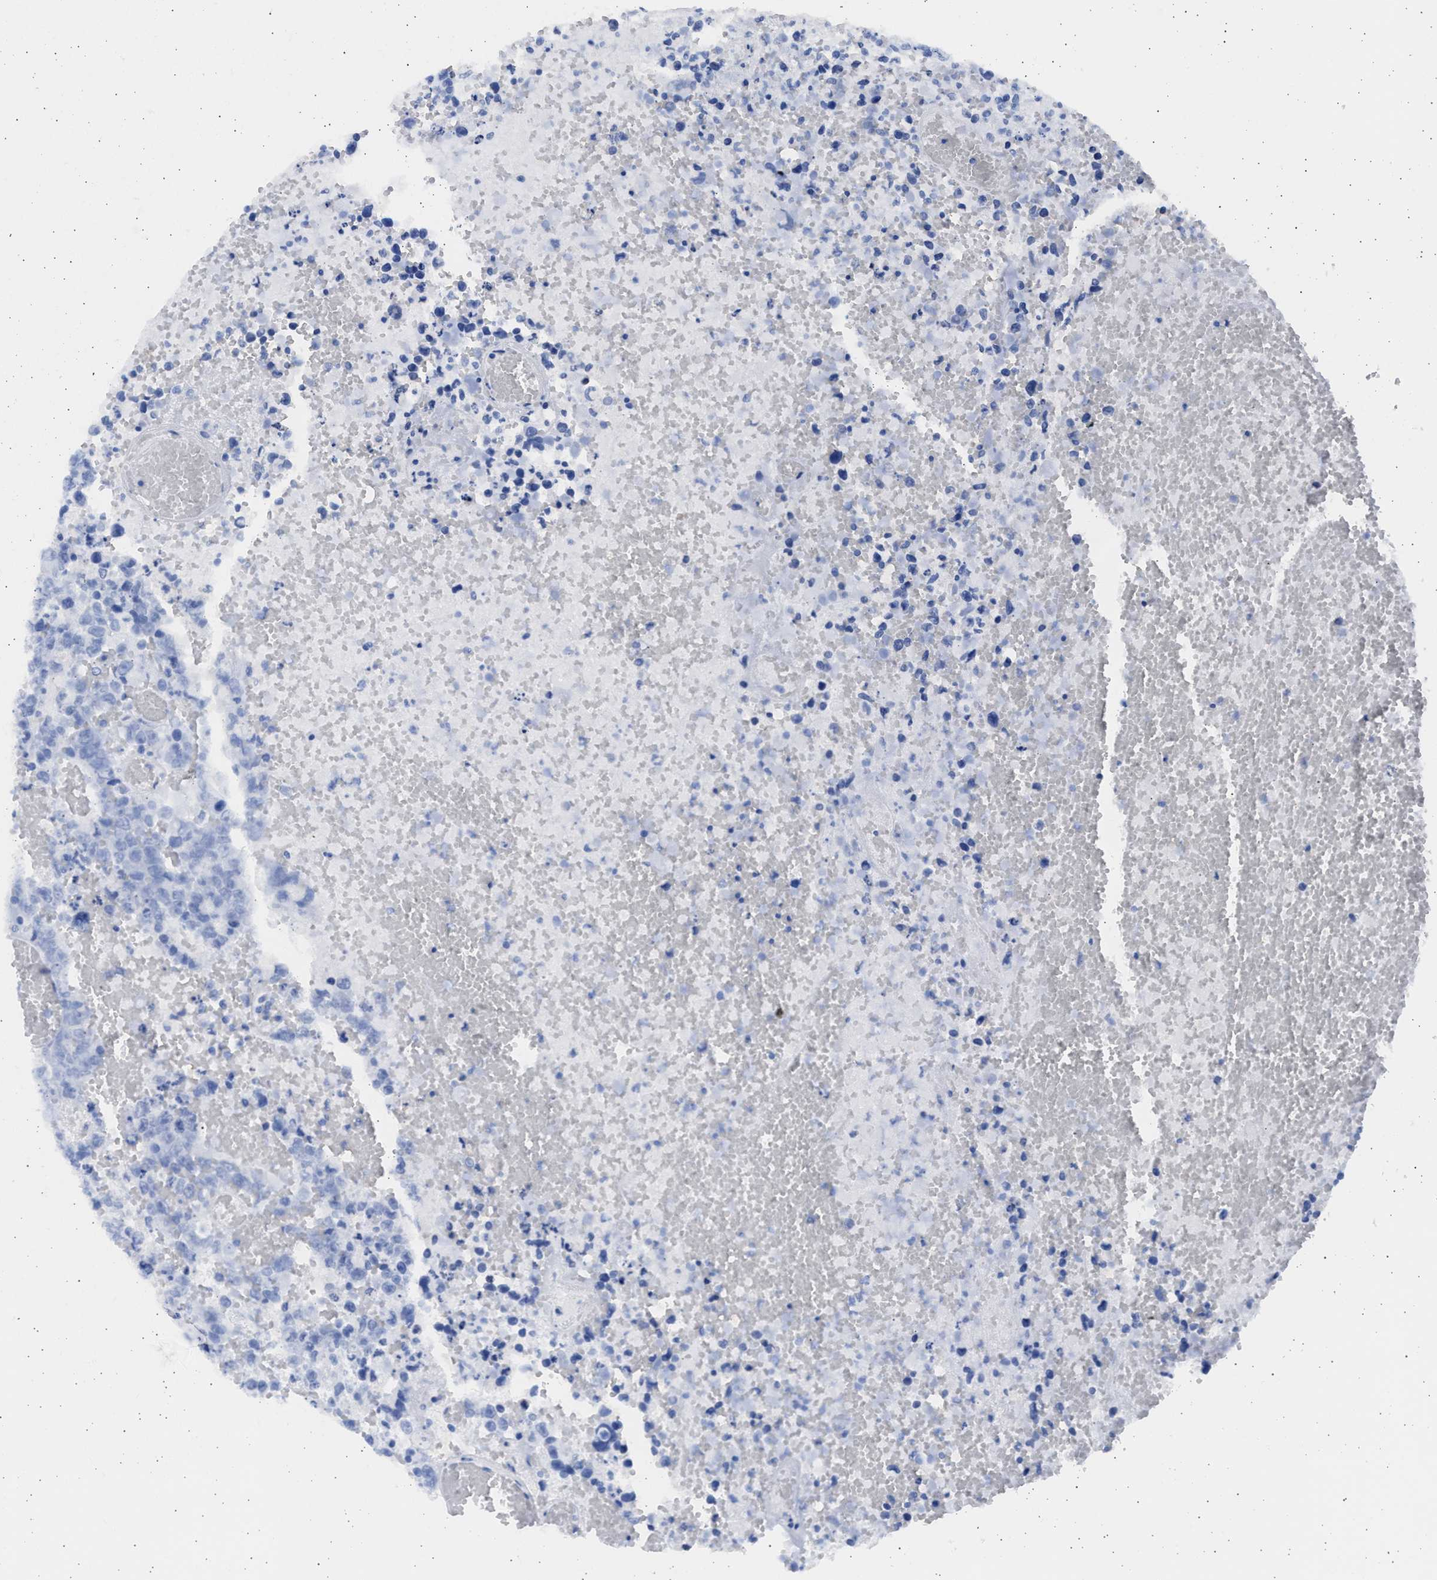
{"staining": {"intensity": "negative", "quantity": "none", "location": "none"}, "tissue": "testis cancer", "cell_type": "Tumor cells", "image_type": "cancer", "snomed": [{"axis": "morphology", "description": "Carcinoma, Embryonal, NOS"}, {"axis": "topography", "description": "Testis"}], "caption": "Histopathology image shows no protein expression in tumor cells of embryonal carcinoma (testis) tissue.", "gene": "ALDOC", "patient": {"sex": "male", "age": 25}}